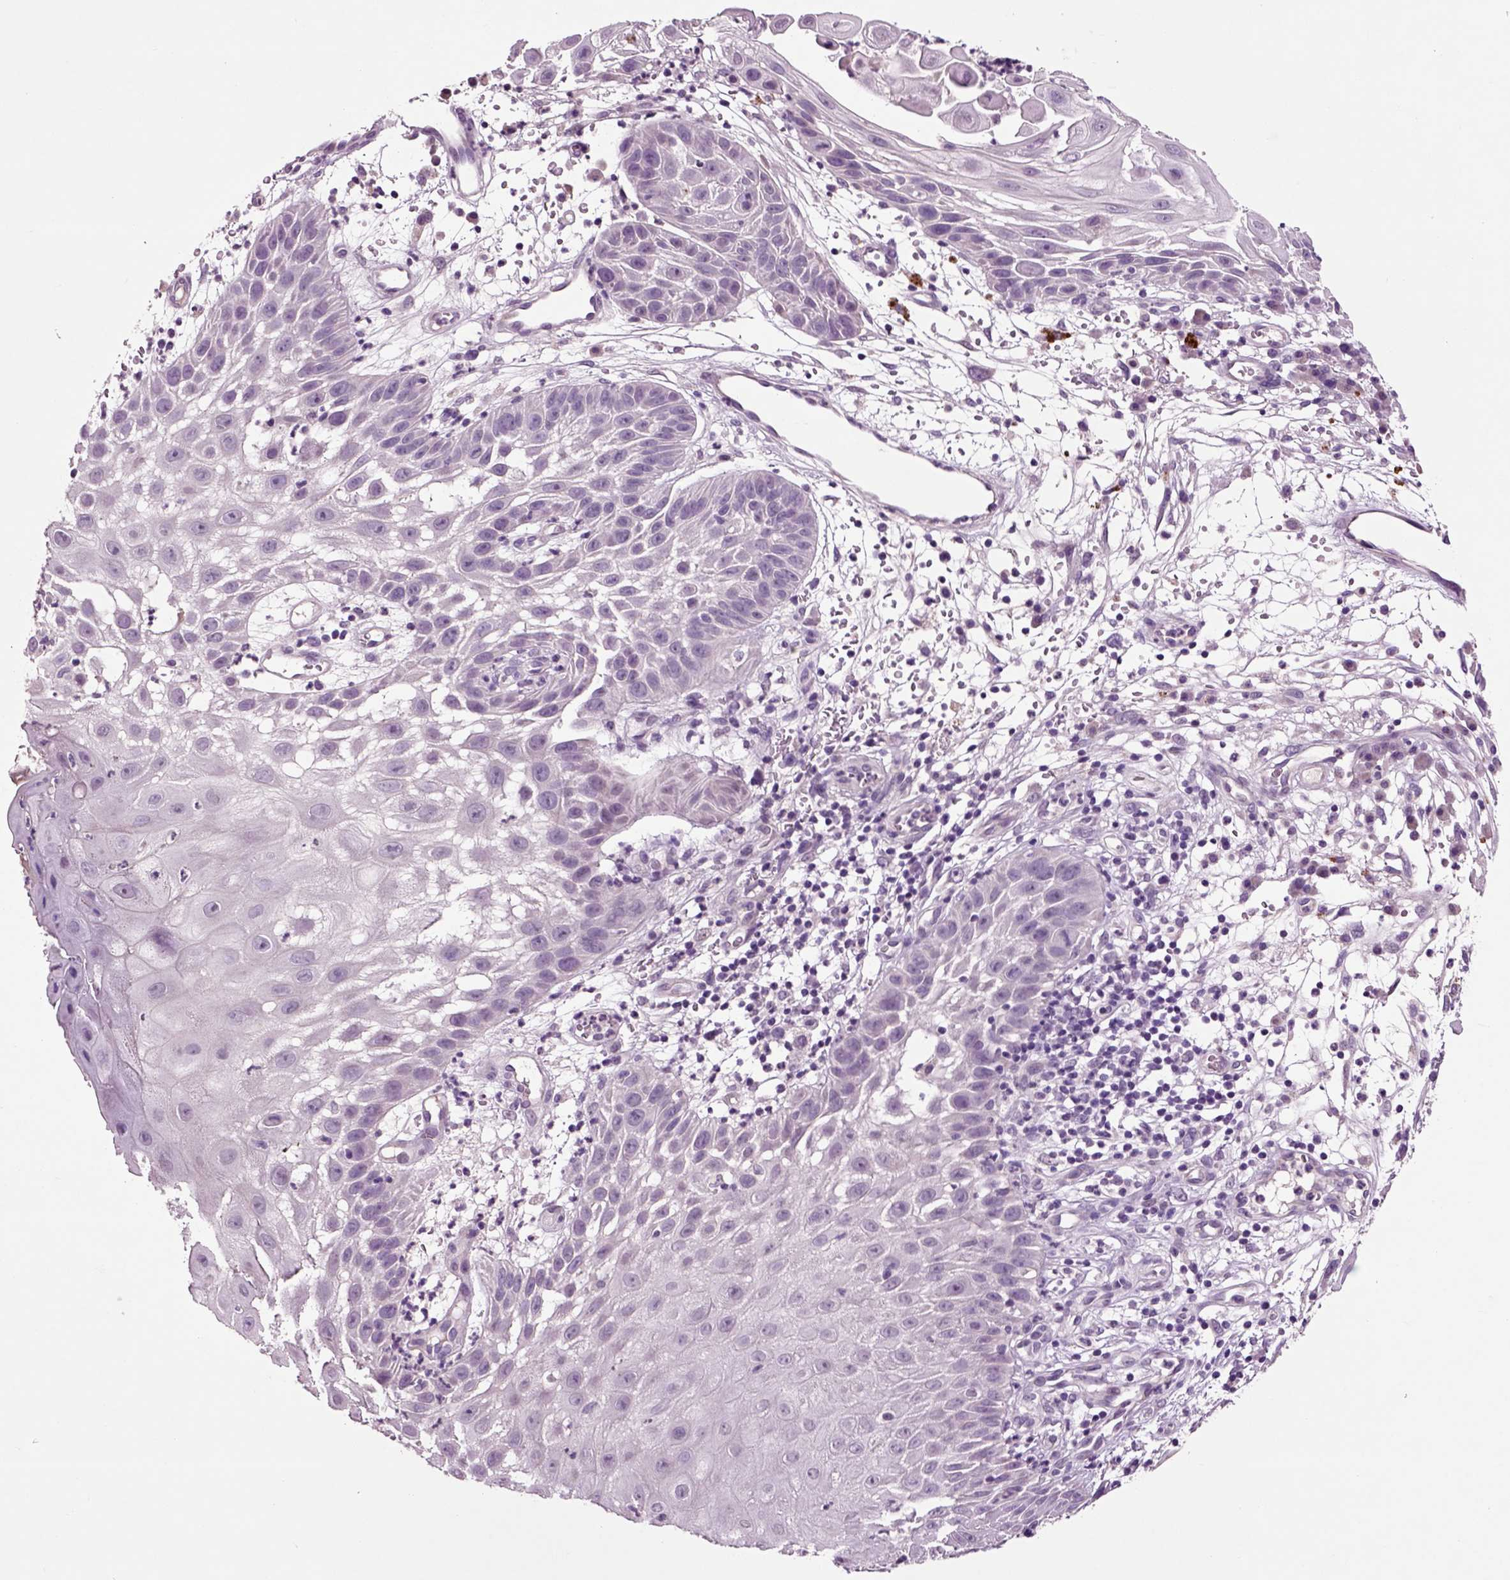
{"staining": {"intensity": "negative", "quantity": "none", "location": "none"}, "tissue": "skin cancer", "cell_type": "Tumor cells", "image_type": "cancer", "snomed": [{"axis": "morphology", "description": "Normal tissue, NOS"}, {"axis": "morphology", "description": "Squamous cell carcinoma, NOS"}, {"axis": "topography", "description": "Skin"}], "caption": "There is no significant positivity in tumor cells of skin cancer.", "gene": "CRHR1", "patient": {"sex": "male", "age": 79}}